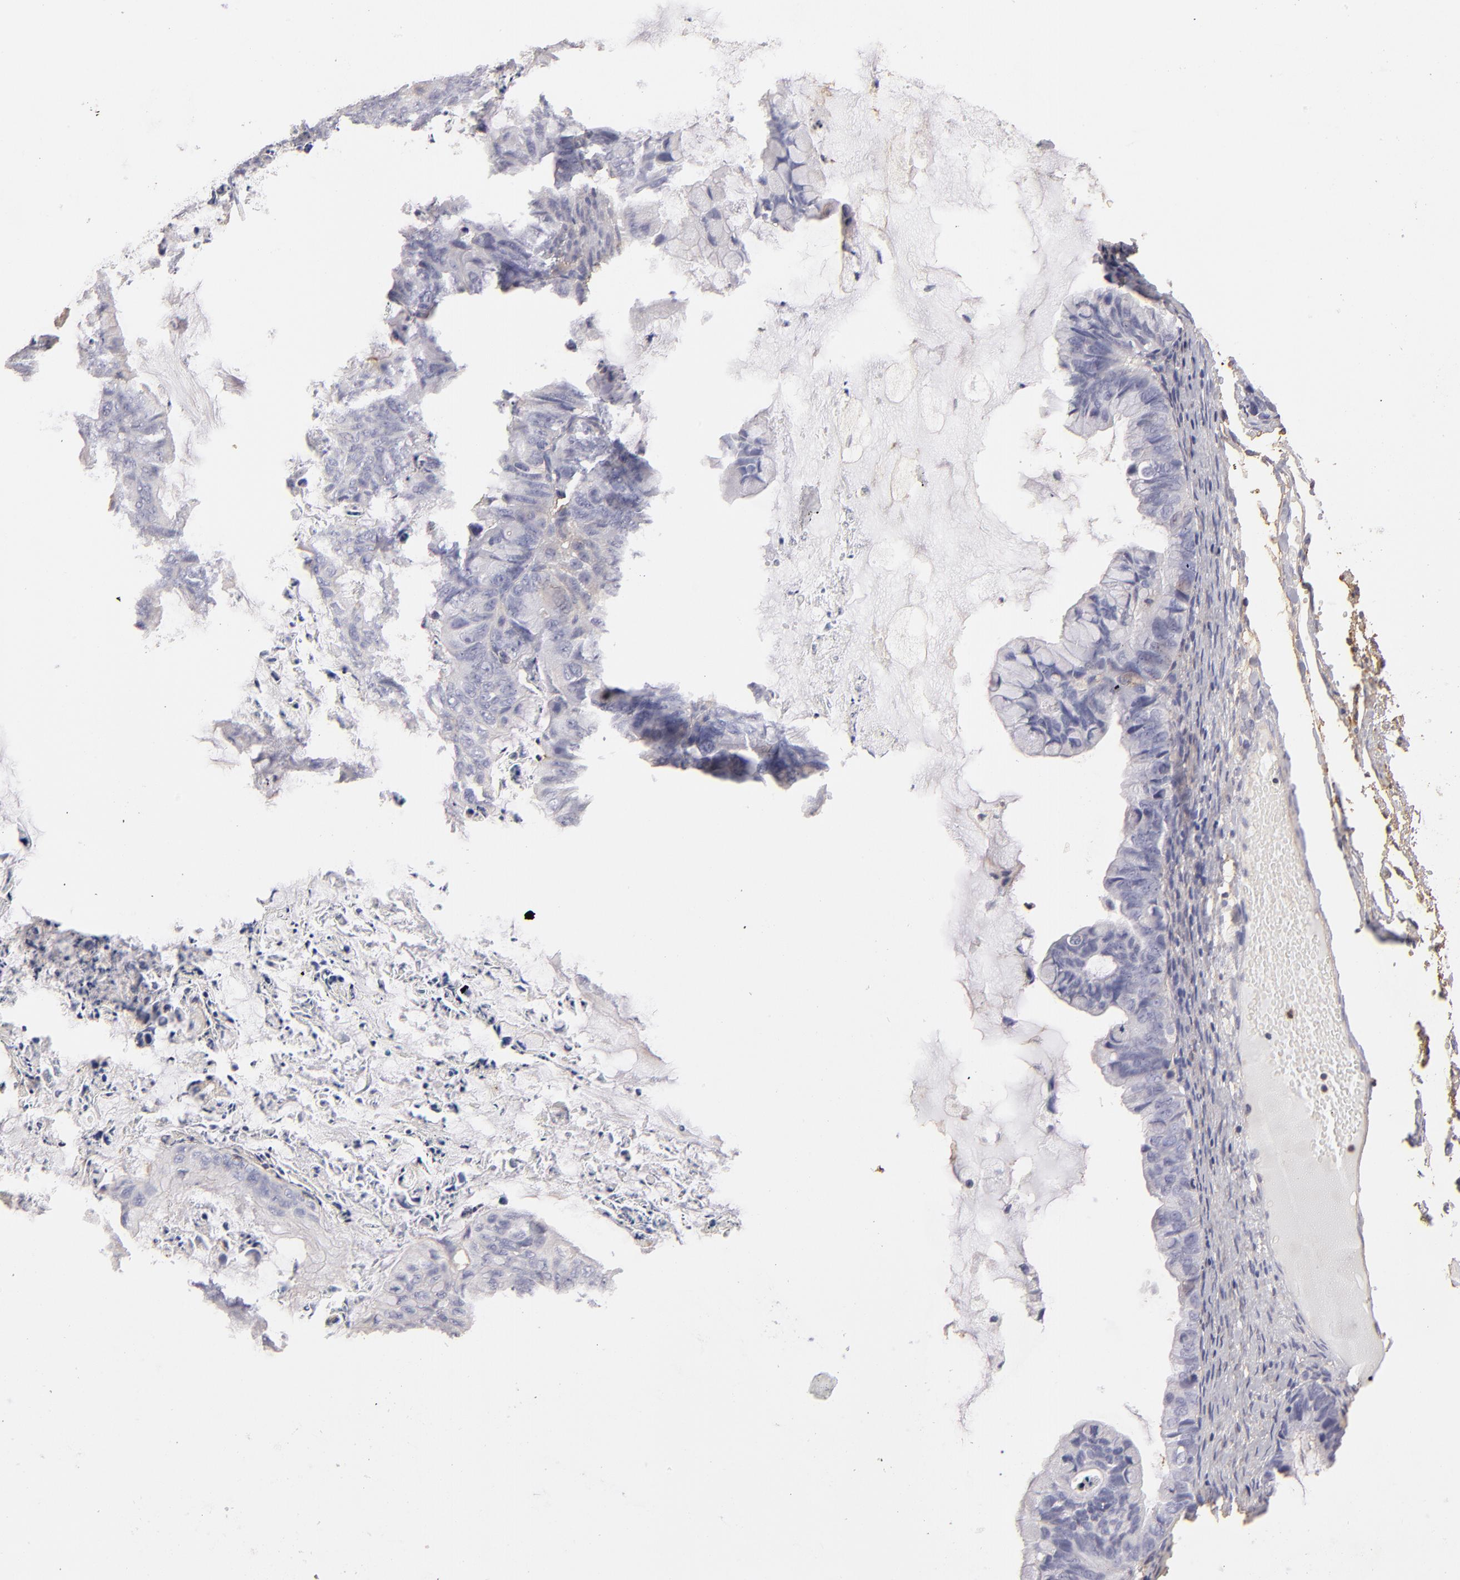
{"staining": {"intensity": "negative", "quantity": "none", "location": "none"}, "tissue": "ovarian cancer", "cell_type": "Tumor cells", "image_type": "cancer", "snomed": [{"axis": "morphology", "description": "Cystadenocarcinoma, mucinous, NOS"}, {"axis": "topography", "description": "Ovary"}], "caption": "Ovarian cancer (mucinous cystadenocarcinoma) stained for a protein using immunohistochemistry displays no positivity tumor cells.", "gene": "ABCB1", "patient": {"sex": "female", "age": 36}}